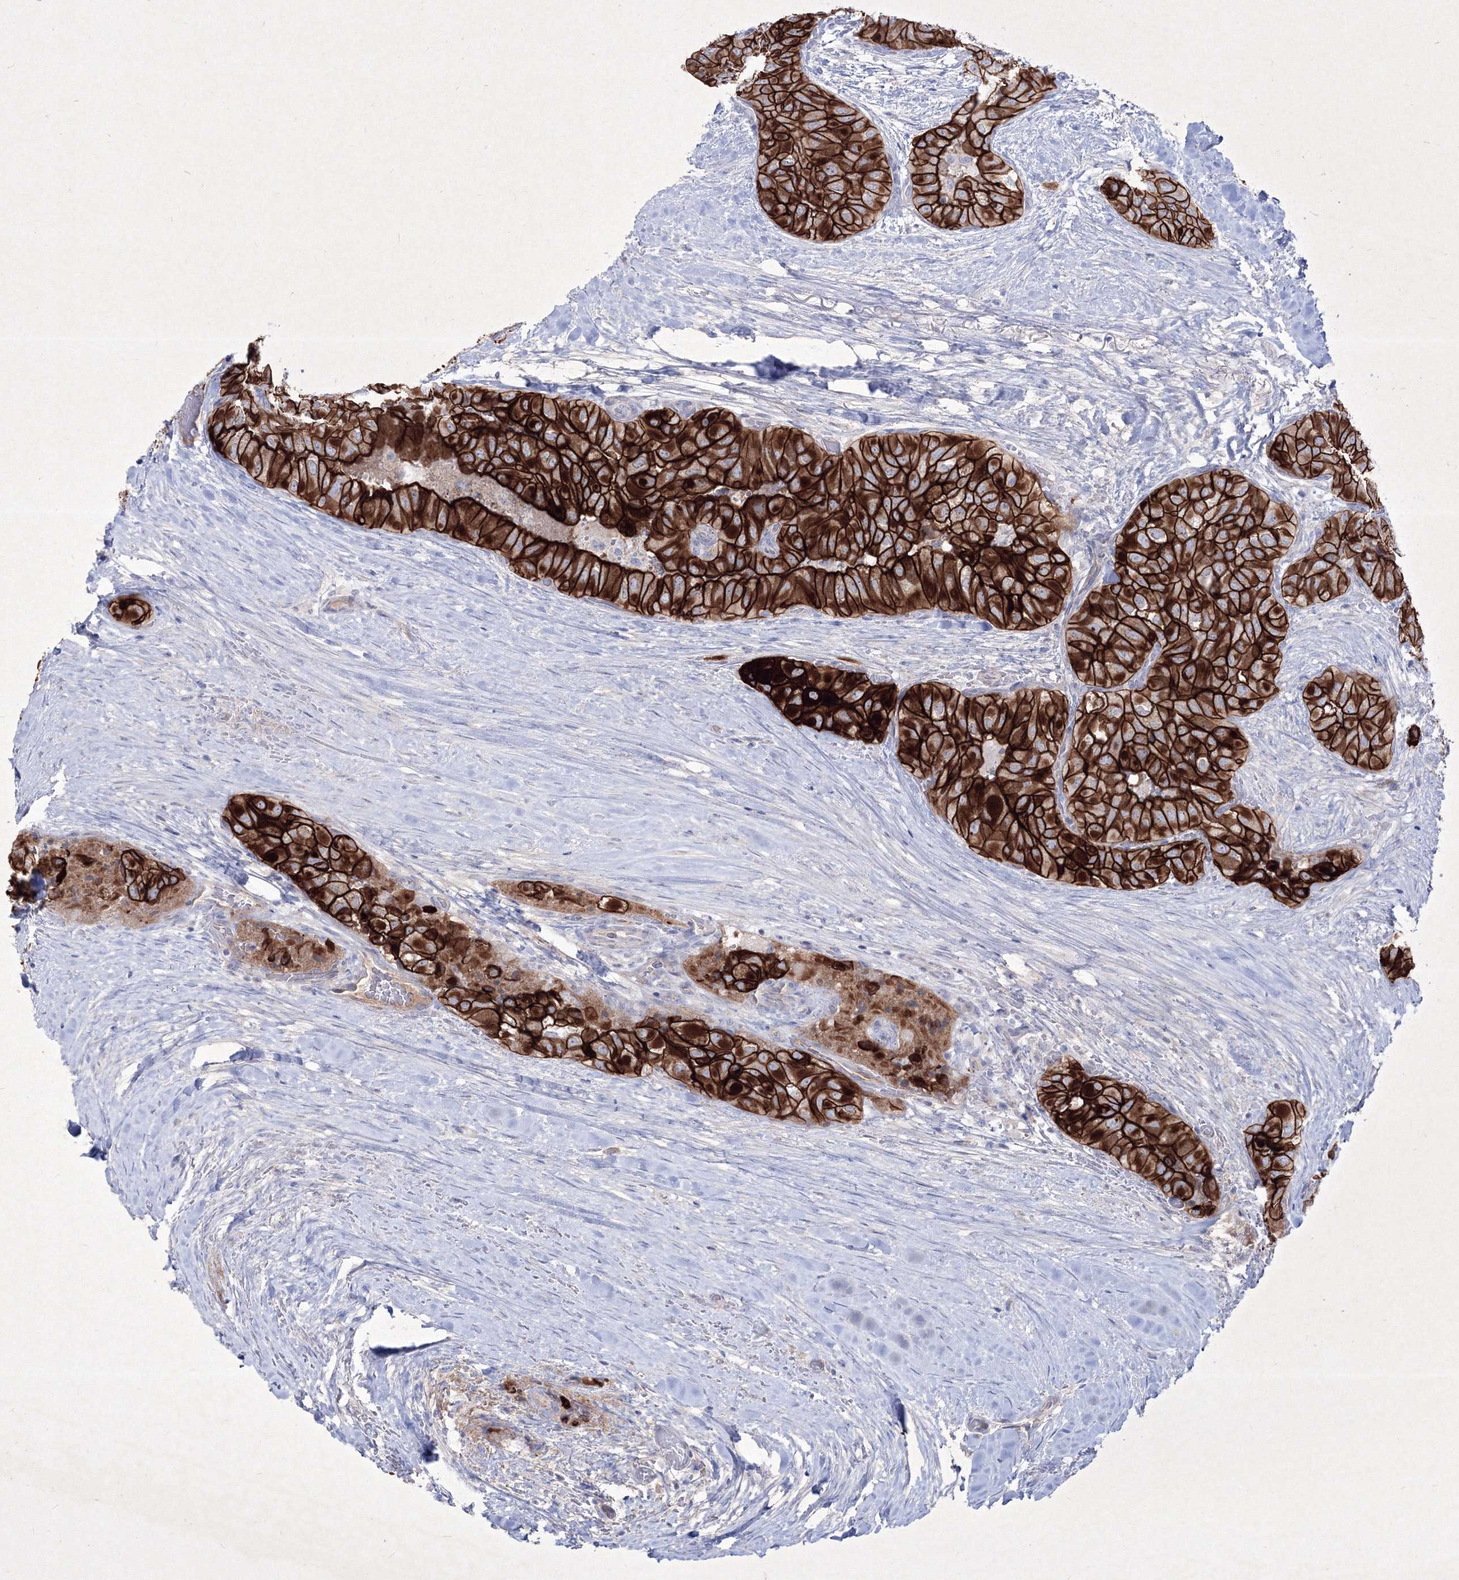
{"staining": {"intensity": "strong", "quantity": ">75%", "location": "cytoplasmic/membranous"}, "tissue": "thyroid cancer", "cell_type": "Tumor cells", "image_type": "cancer", "snomed": [{"axis": "morphology", "description": "Papillary adenocarcinoma, NOS"}, {"axis": "topography", "description": "Thyroid gland"}], "caption": "Papillary adenocarcinoma (thyroid) stained for a protein (brown) reveals strong cytoplasmic/membranous positive staining in approximately >75% of tumor cells.", "gene": "TMEM139", "patient": {"sex": "female", "age": 59}}